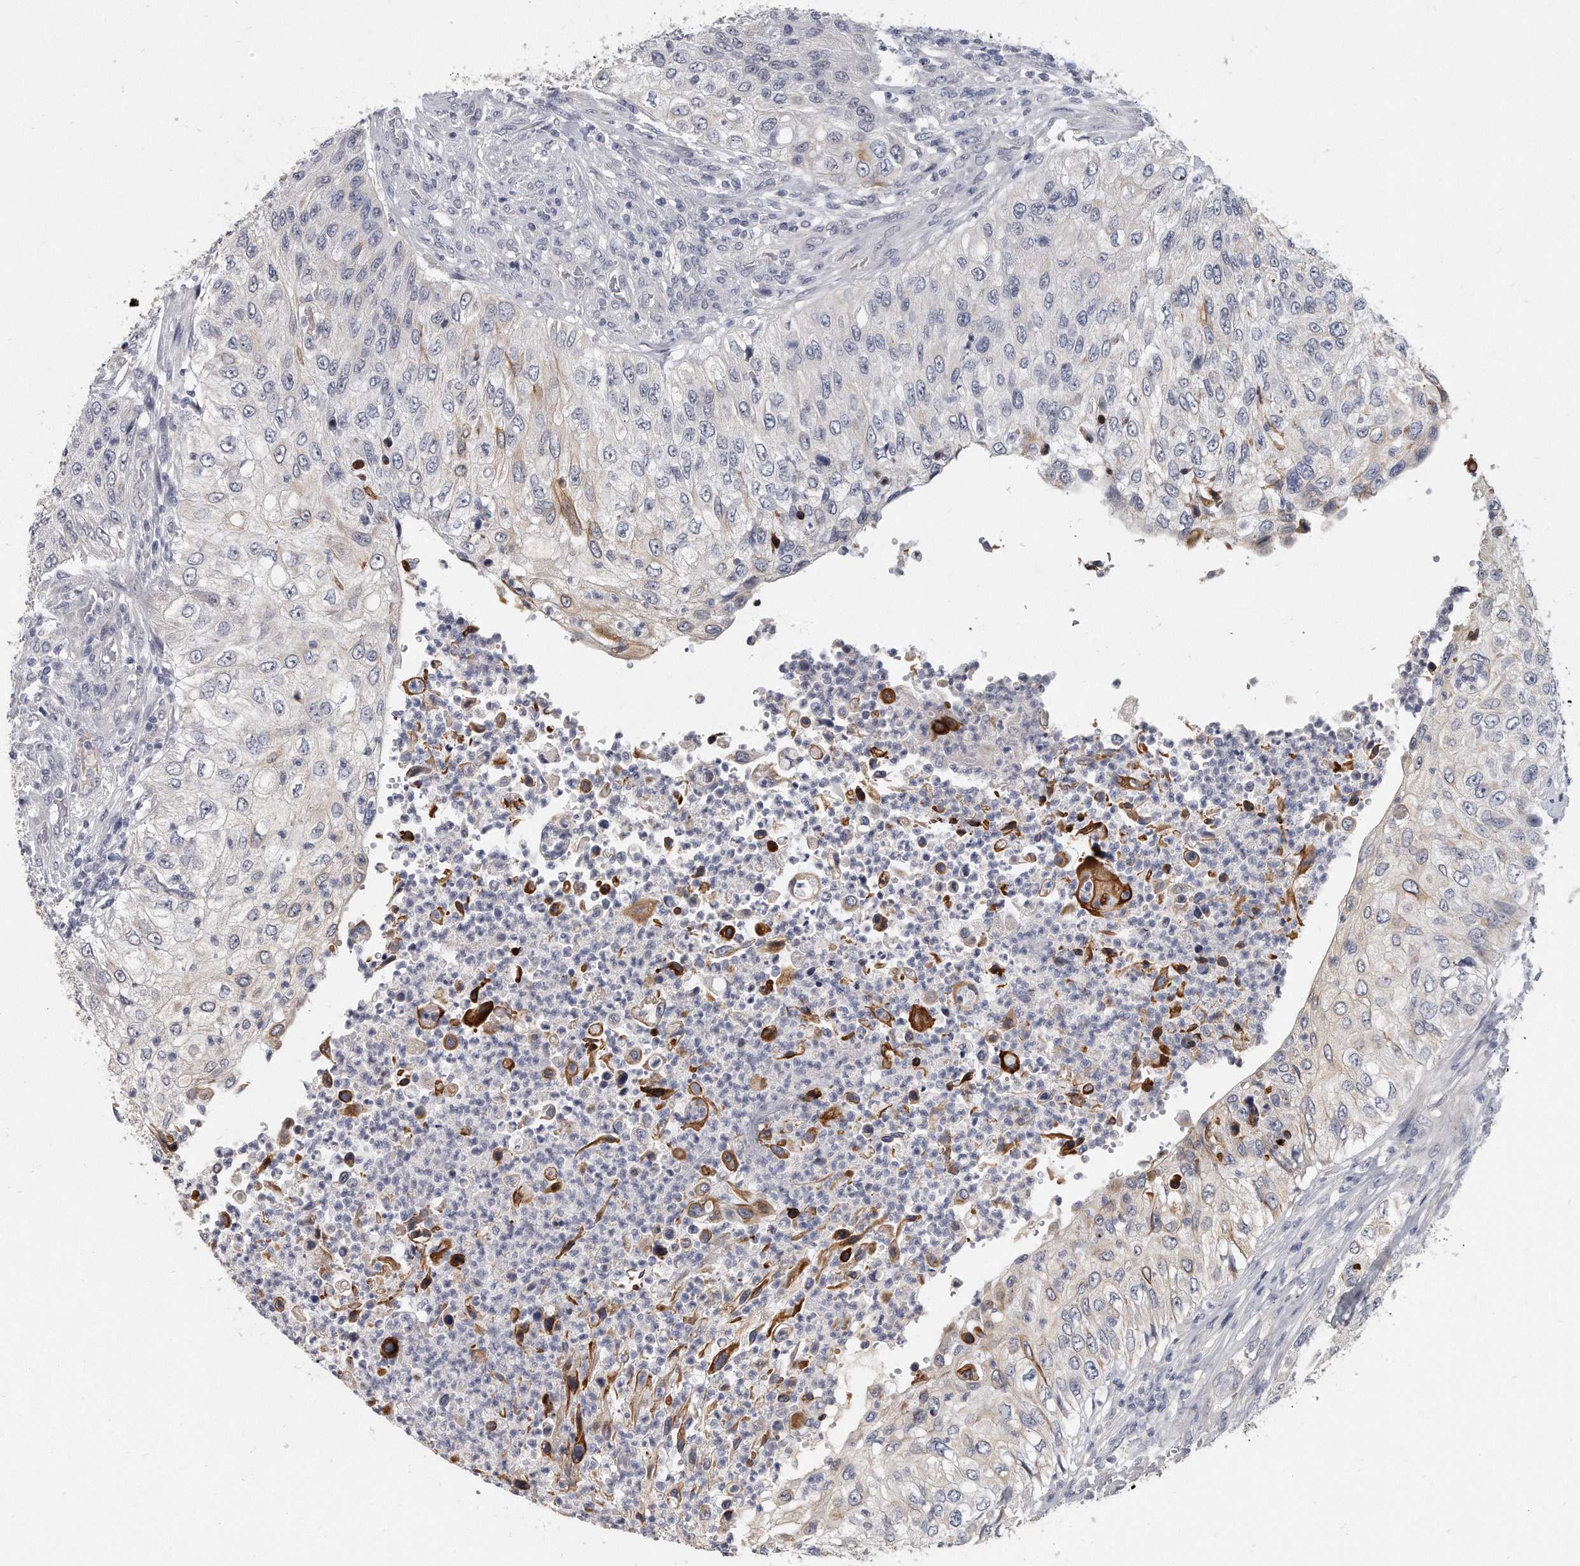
{"staining": {"intensity": "negative", "quantity": "none", "location": "none"}, "tissue": "urothelial cancer", "cell_type": "Tumor cells", "image_type": "cancer", "snomed": [{"axis": "morphology", "description": "Urothelial carcinoma, High grade"}, {"axis": "topography", "description": "Urinary bladder"}], "caption": "Histopathology image shows no protein expression in tumor cells of high-grade urothelial carcinoma tissue.", "gene": "KLHL7", "patient": {"sex": "female", "age": 60}}